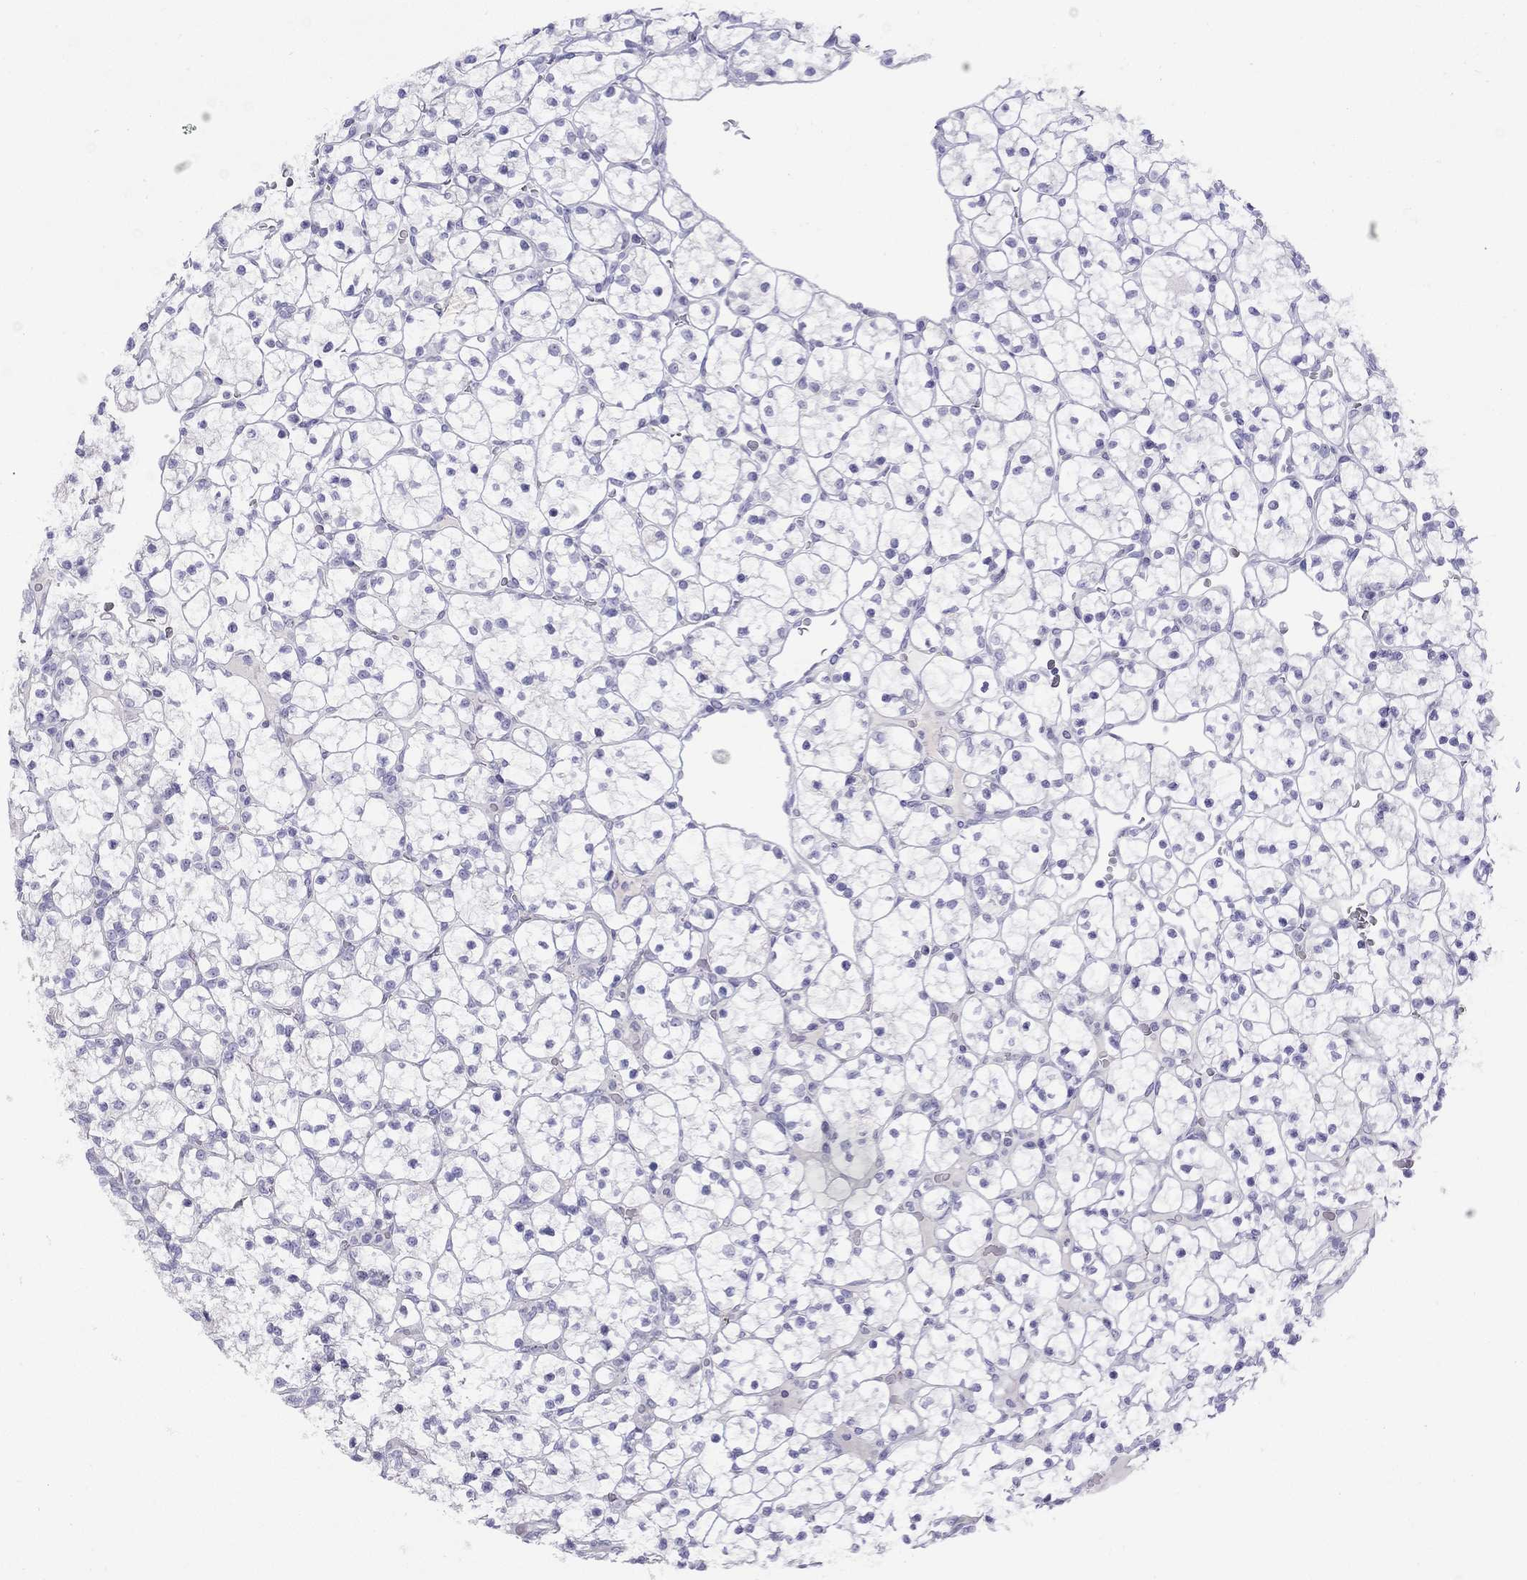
{"staining": {"intensity": "negative", "quantity": "none", "location": "none"}, "tissue": "renal cancer", "cell_type": "Tumor cells", "image_type": "cancer", "snomed": [{"axis": "morphology", "description": "Adenocarcinoma, NOS"}, {"axis": "topography", "description": "Kidney"}], "caption": "IHC of renal adenocarcinoma reveals no positivity in tumor cells.", "gene": "CPNE4", "patient": {"sex": "female", "age": 89}}